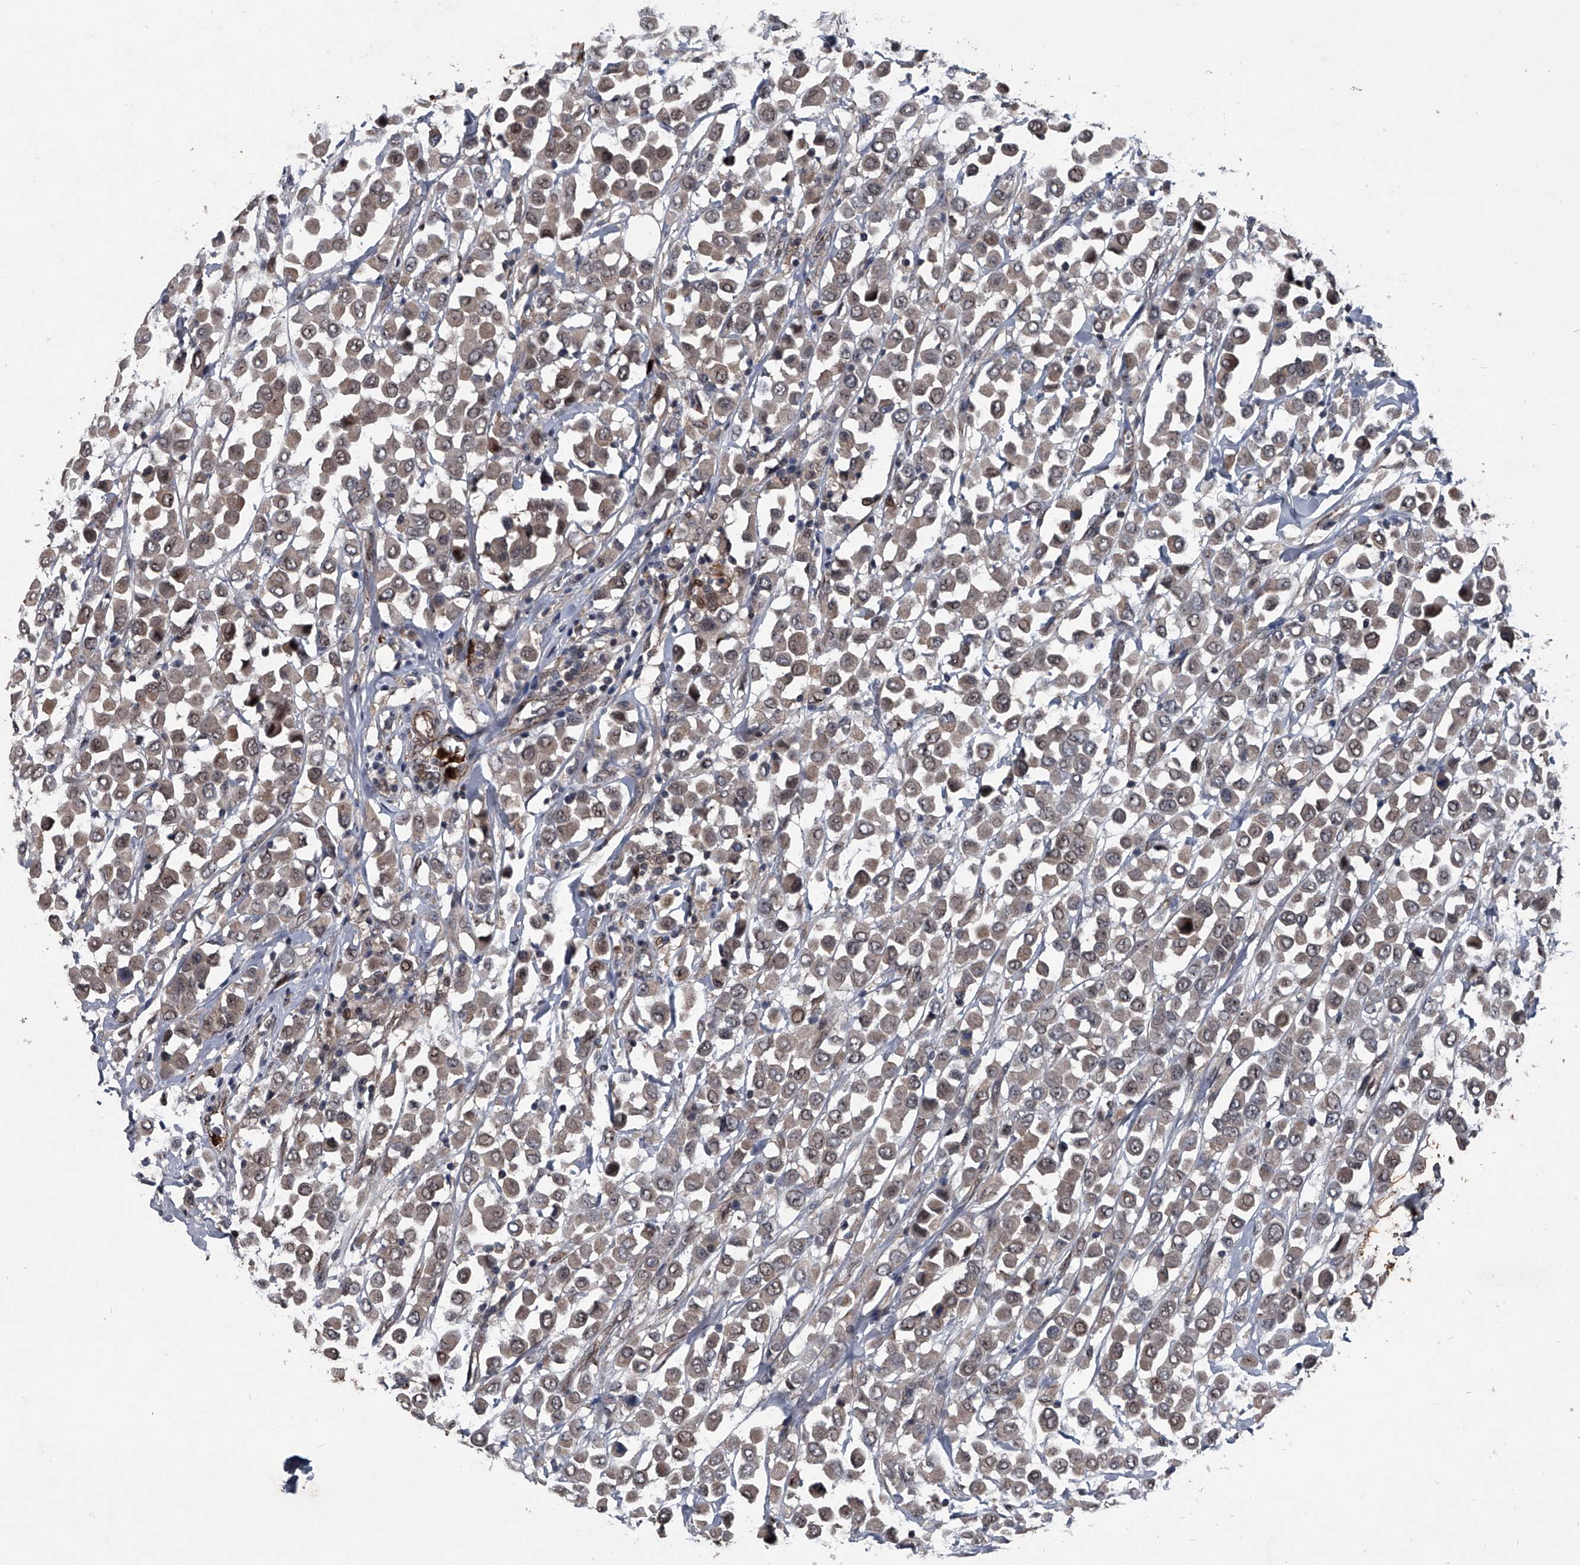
{"staining": {"intensity": "moderate", "quantity": ">75%", "location": "cytoplasmic/membranous,nuclear"}, "tissue": "breast cancer", "cell_type": "Tumor cells", "image_type": "cancer", "snomed": [{"axis": "morphology", "description": "Duct carcinoma"}, {"axis": "topography", "description": "Breast"}], "caption": "Moderate cytoplasmic/membranous and nuclear positivity for a protein is appreciated in approximately >75% of tumor cells of breast cancer (infiltrating ductal carcinoma) using immunohistochemistry (IHC).", "gene": "MAPKAP1", "patient": {"sex": "female", "age": 61}}